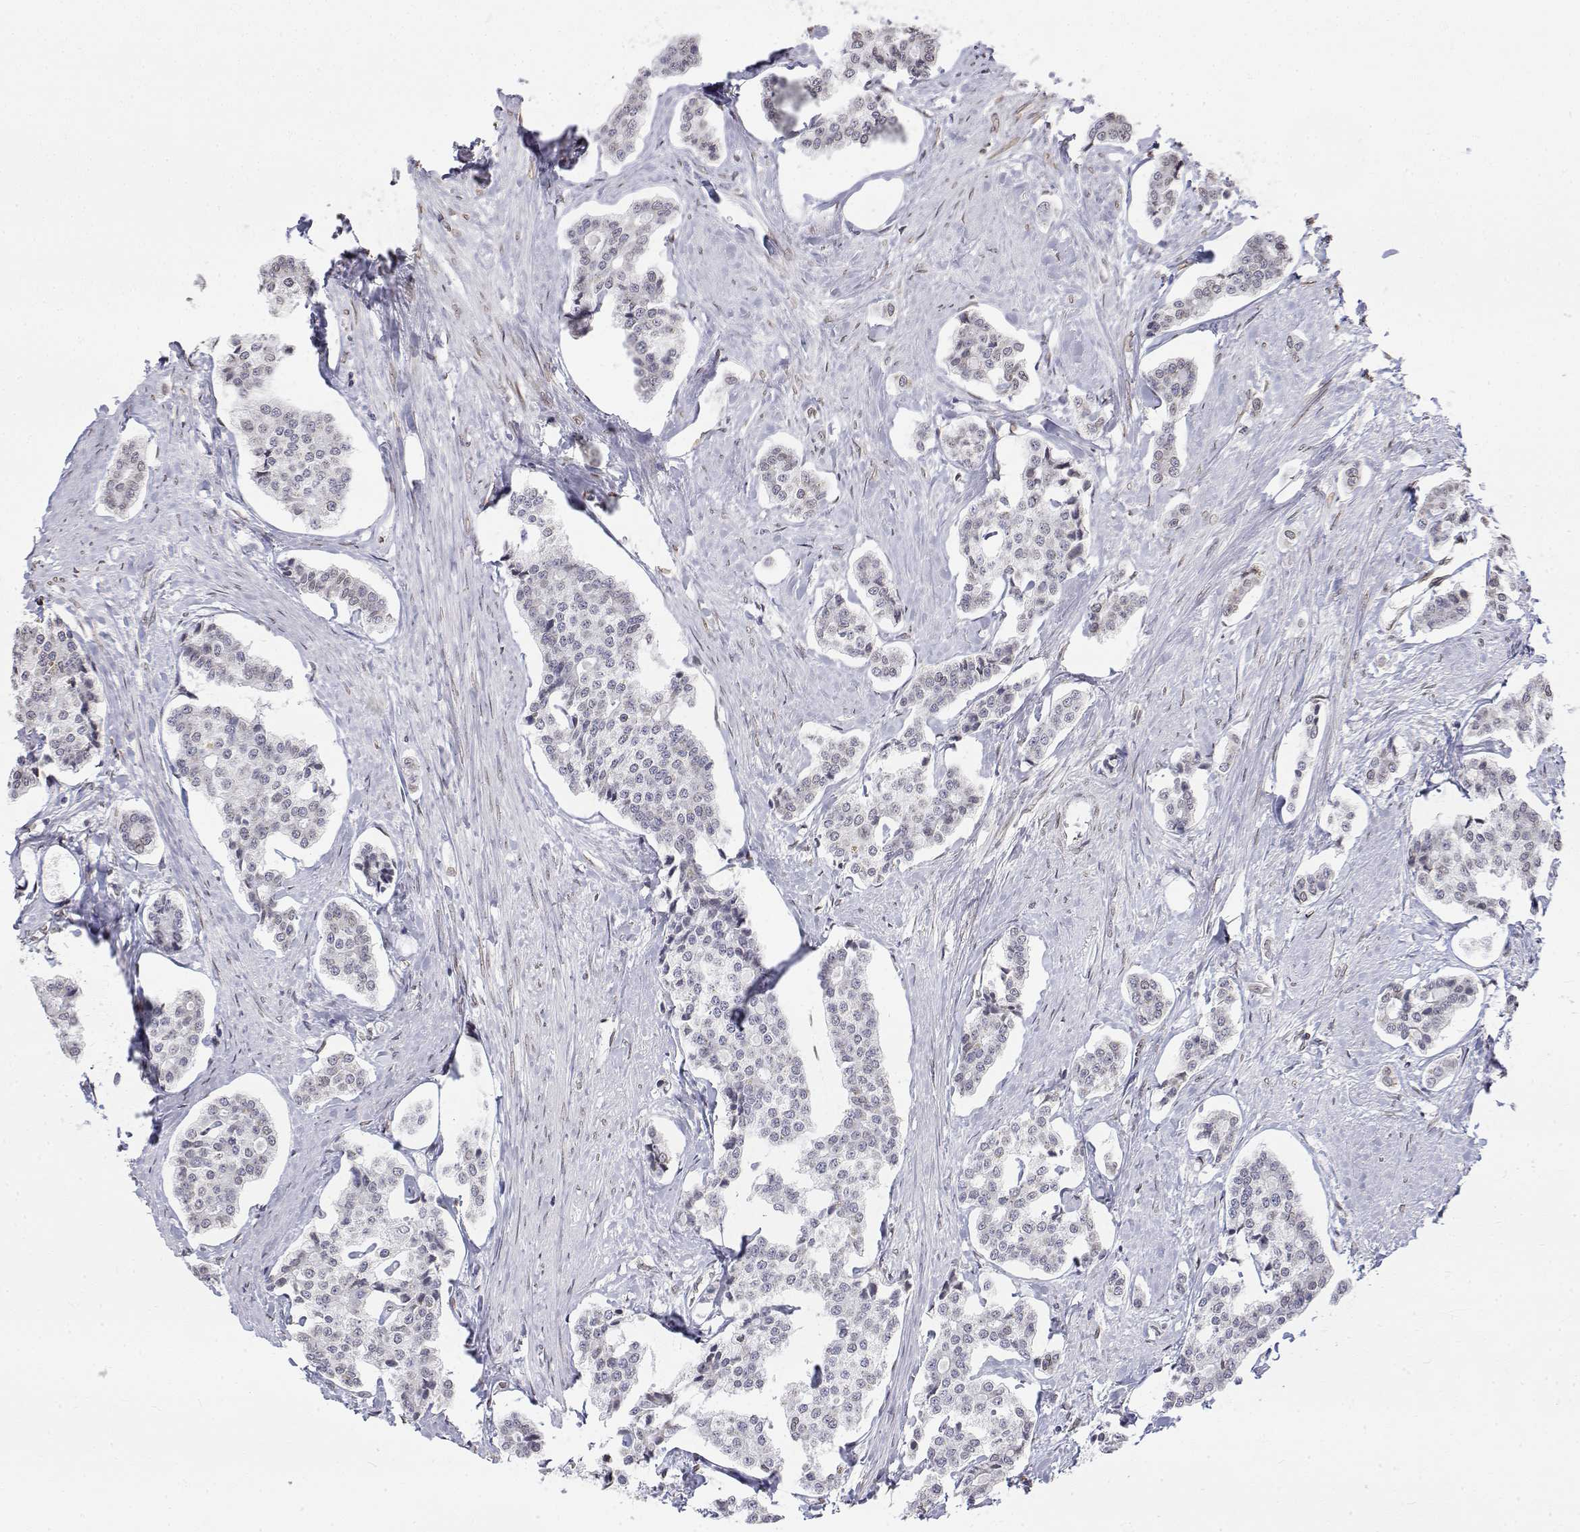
{"staining": {"intensity": "negative", "quantity": "none", "location": "none"}, "tissue": "carcinoid", "cell_type": "Tumor cells", "image_type": "cancer", "snomed": [{"axis": "morphology", "description": "Carcinoid, malignant, NOS"}, {"axis": "topography", "description": "Small intestine"}], "caption": "Immunohistochemical staining of carcinoid demonstrates no significant expression in tumor cells.", "gene": "ZNF532", "patient": {"sex": "female", "age": 65}}